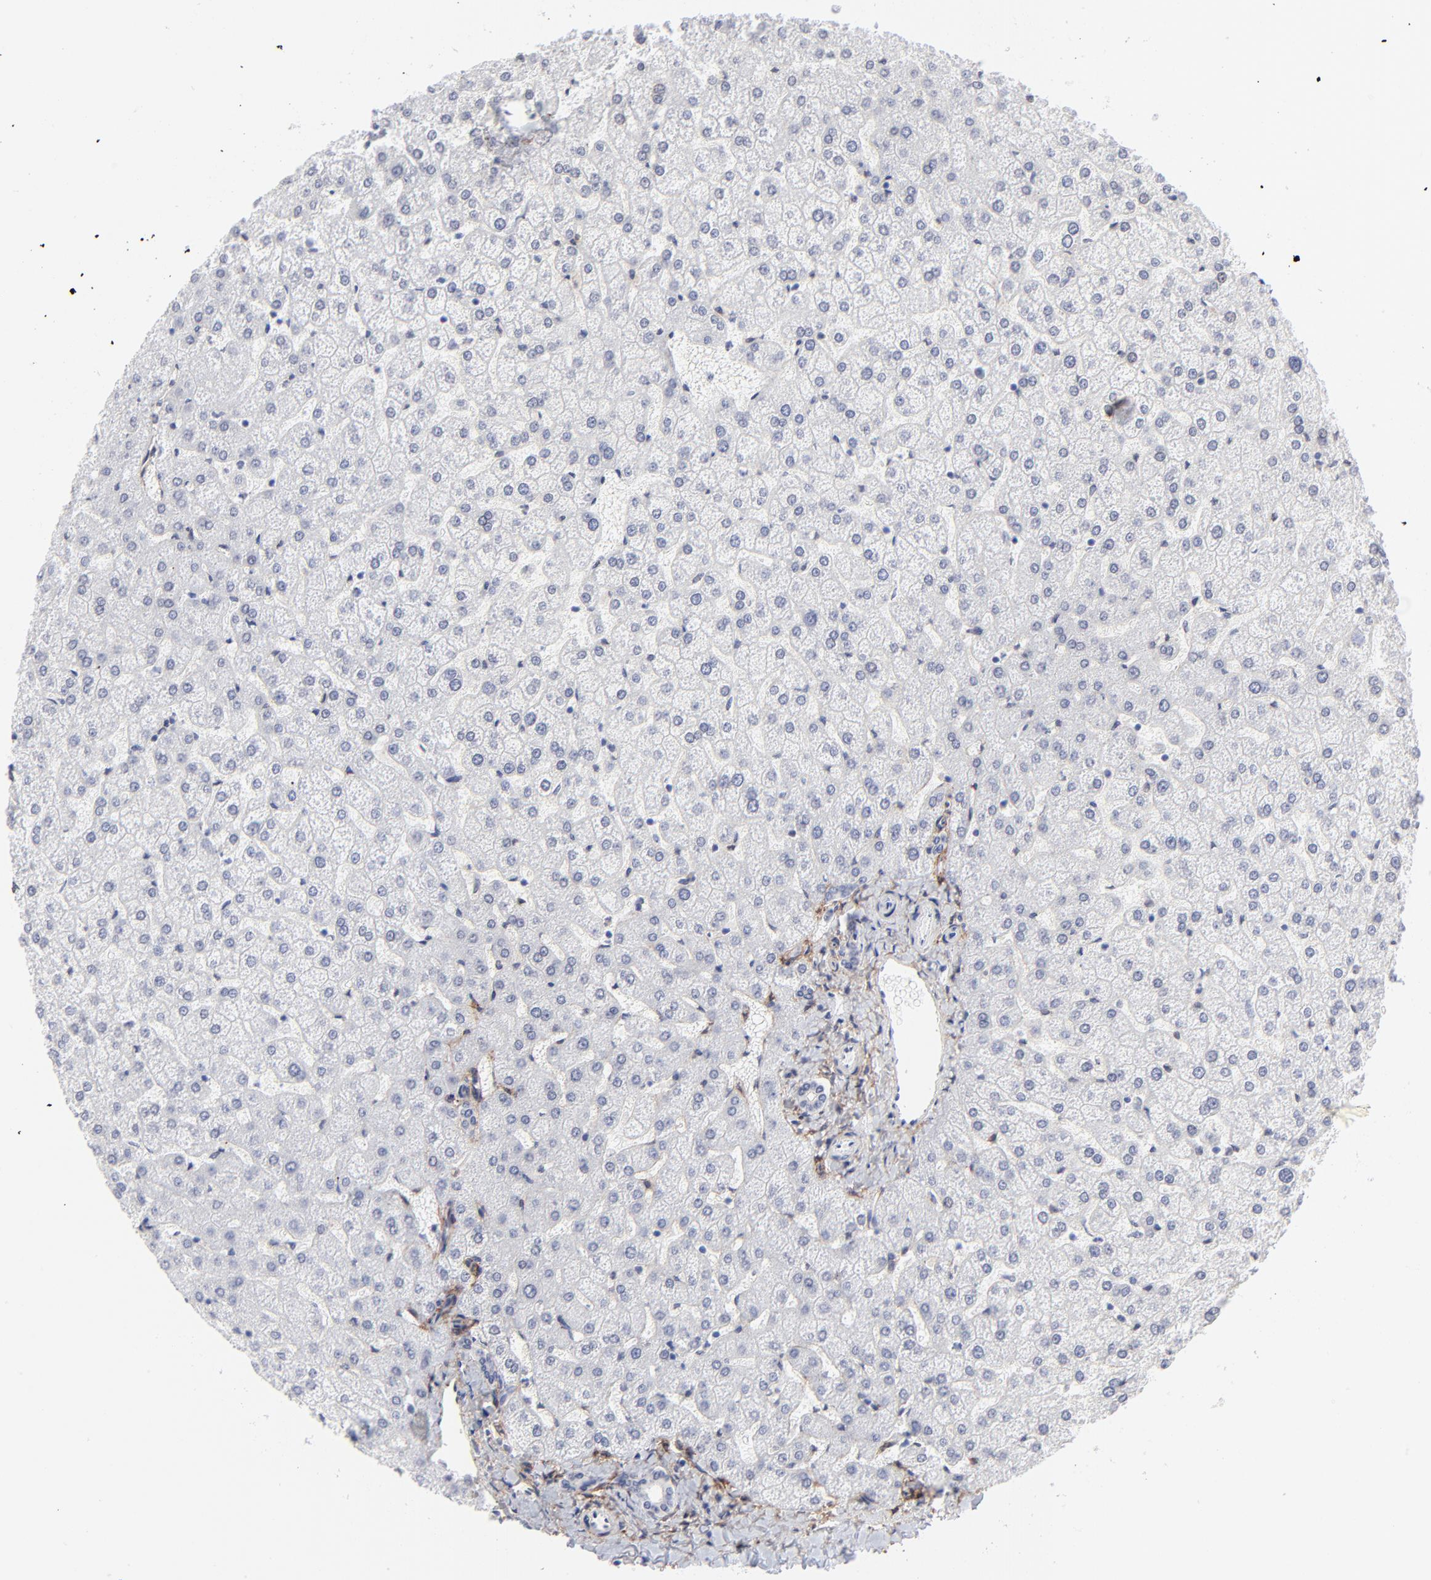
{"staining": {"intensity": "moderate", "quantity": ">75%", "location": "cytoplasmic/membranous"}, "tissue": "liver", "cell_type": "Cholangiocytes", "image_type": "normal", "snomed": [{"axis": "morphology", "description": "Normal tissue, NOS"}, {"axis": "topography", "description": "Liver"}], "caption": "Cholangiocytes reveal medium levels of moderate cytoplasmic/membranous staining in about >75% of cells in benign liver. (DAB IHC with brightfield microscopy, high magnification).", "gene": "PDGFRB", "patient": {"sex": "female", "age": 32}}